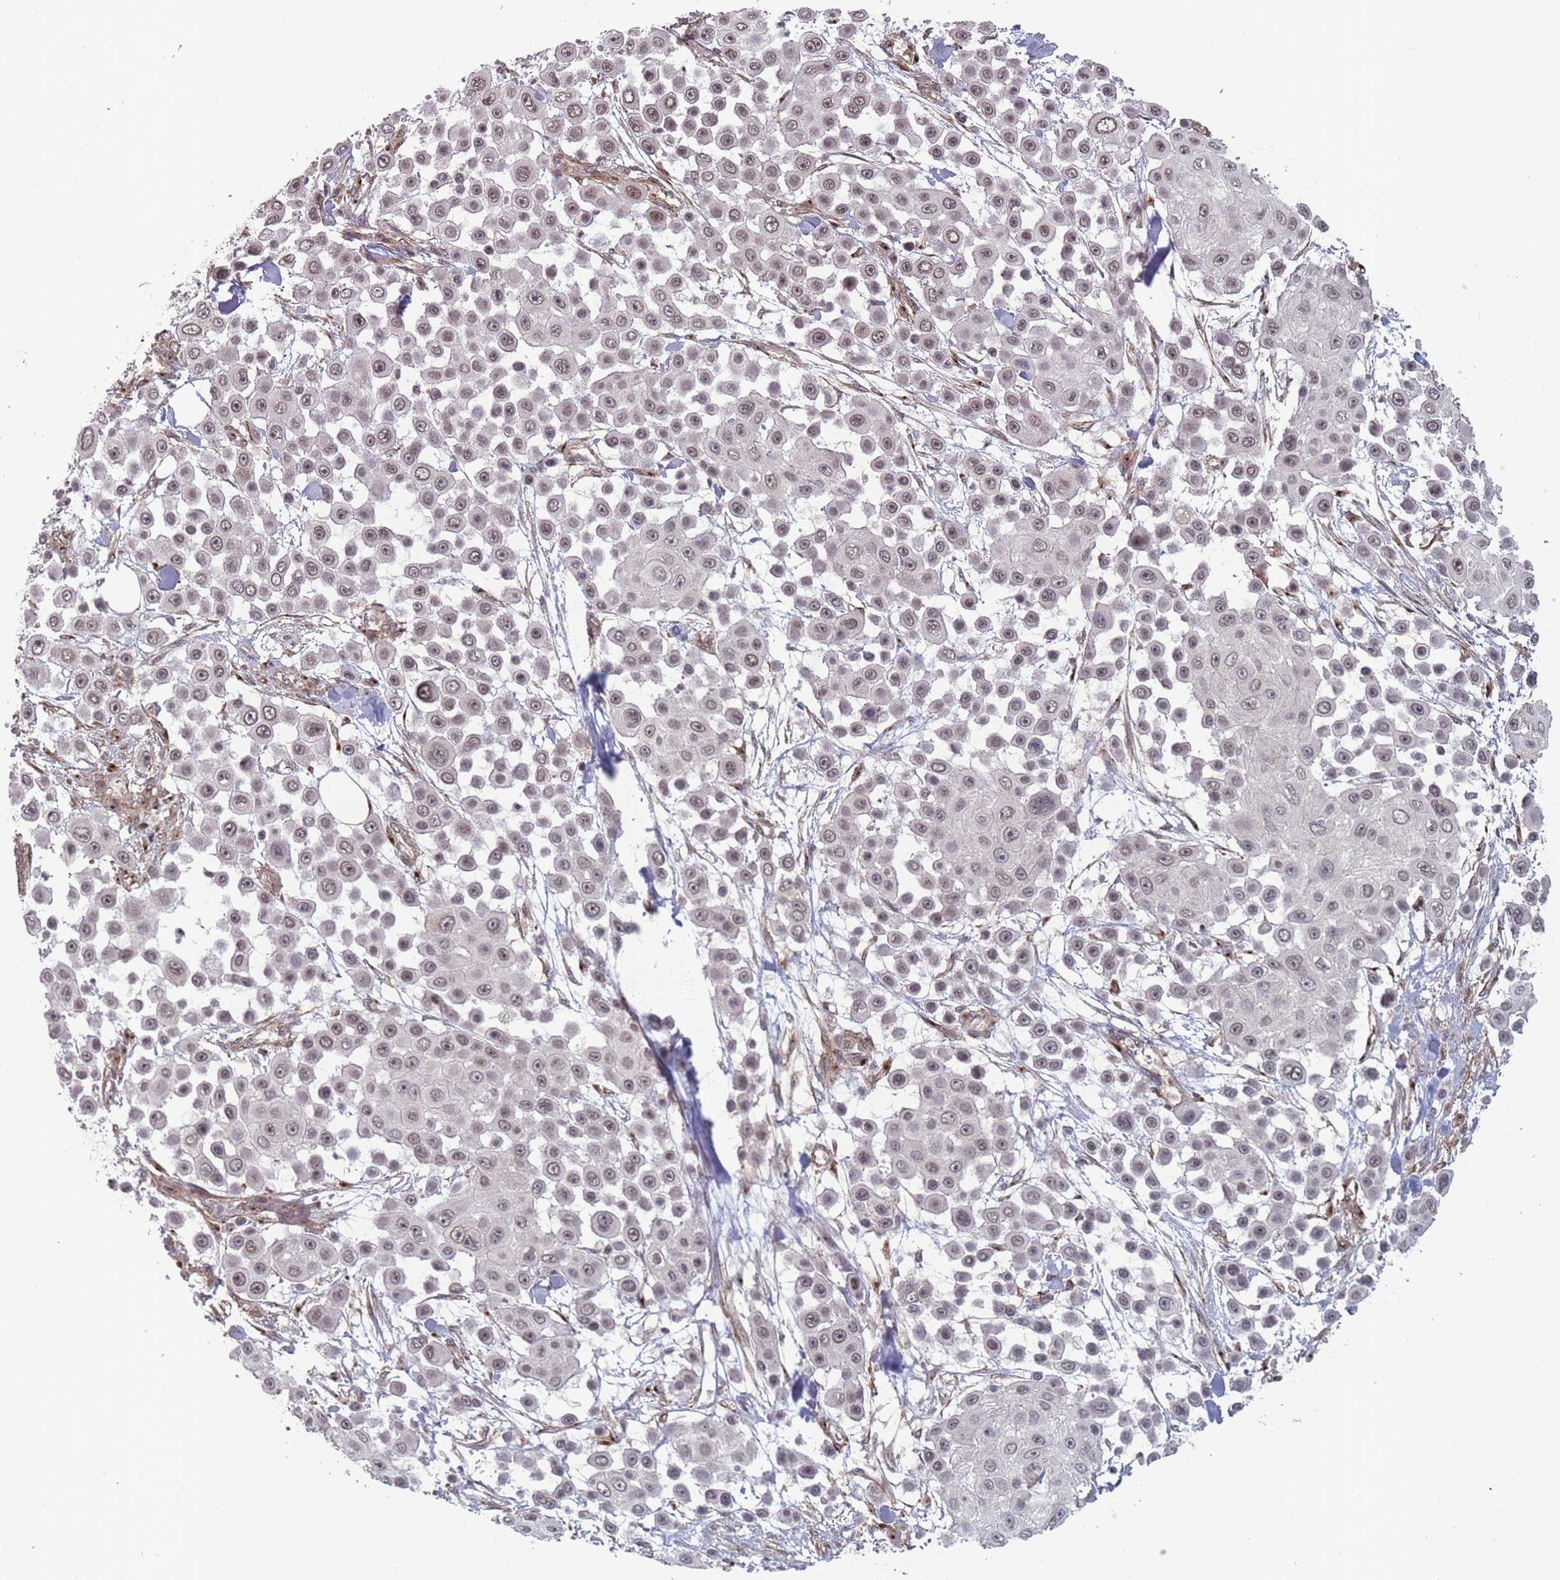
{"staining": {"intensity": "weak", "quantity": ">75%", "location": "nuclear"}, "tissue": "skin cancer", "cell_type": "Tumor cells", "image_type": "cancer", "snomed": [{"axis": "morphology", "description": "Squamous cell carcinoma, NOS"}, {"axis": "topography", "description": "Skin"}], "caption": "Immunohistochemical staining of human squamous cell carcinoma (skin) exhibits weak nuclear protein staining in approximately >75% of tumor cells.", "gene": "CNTRL", "patient": {"sex": "male", "age": 67}}